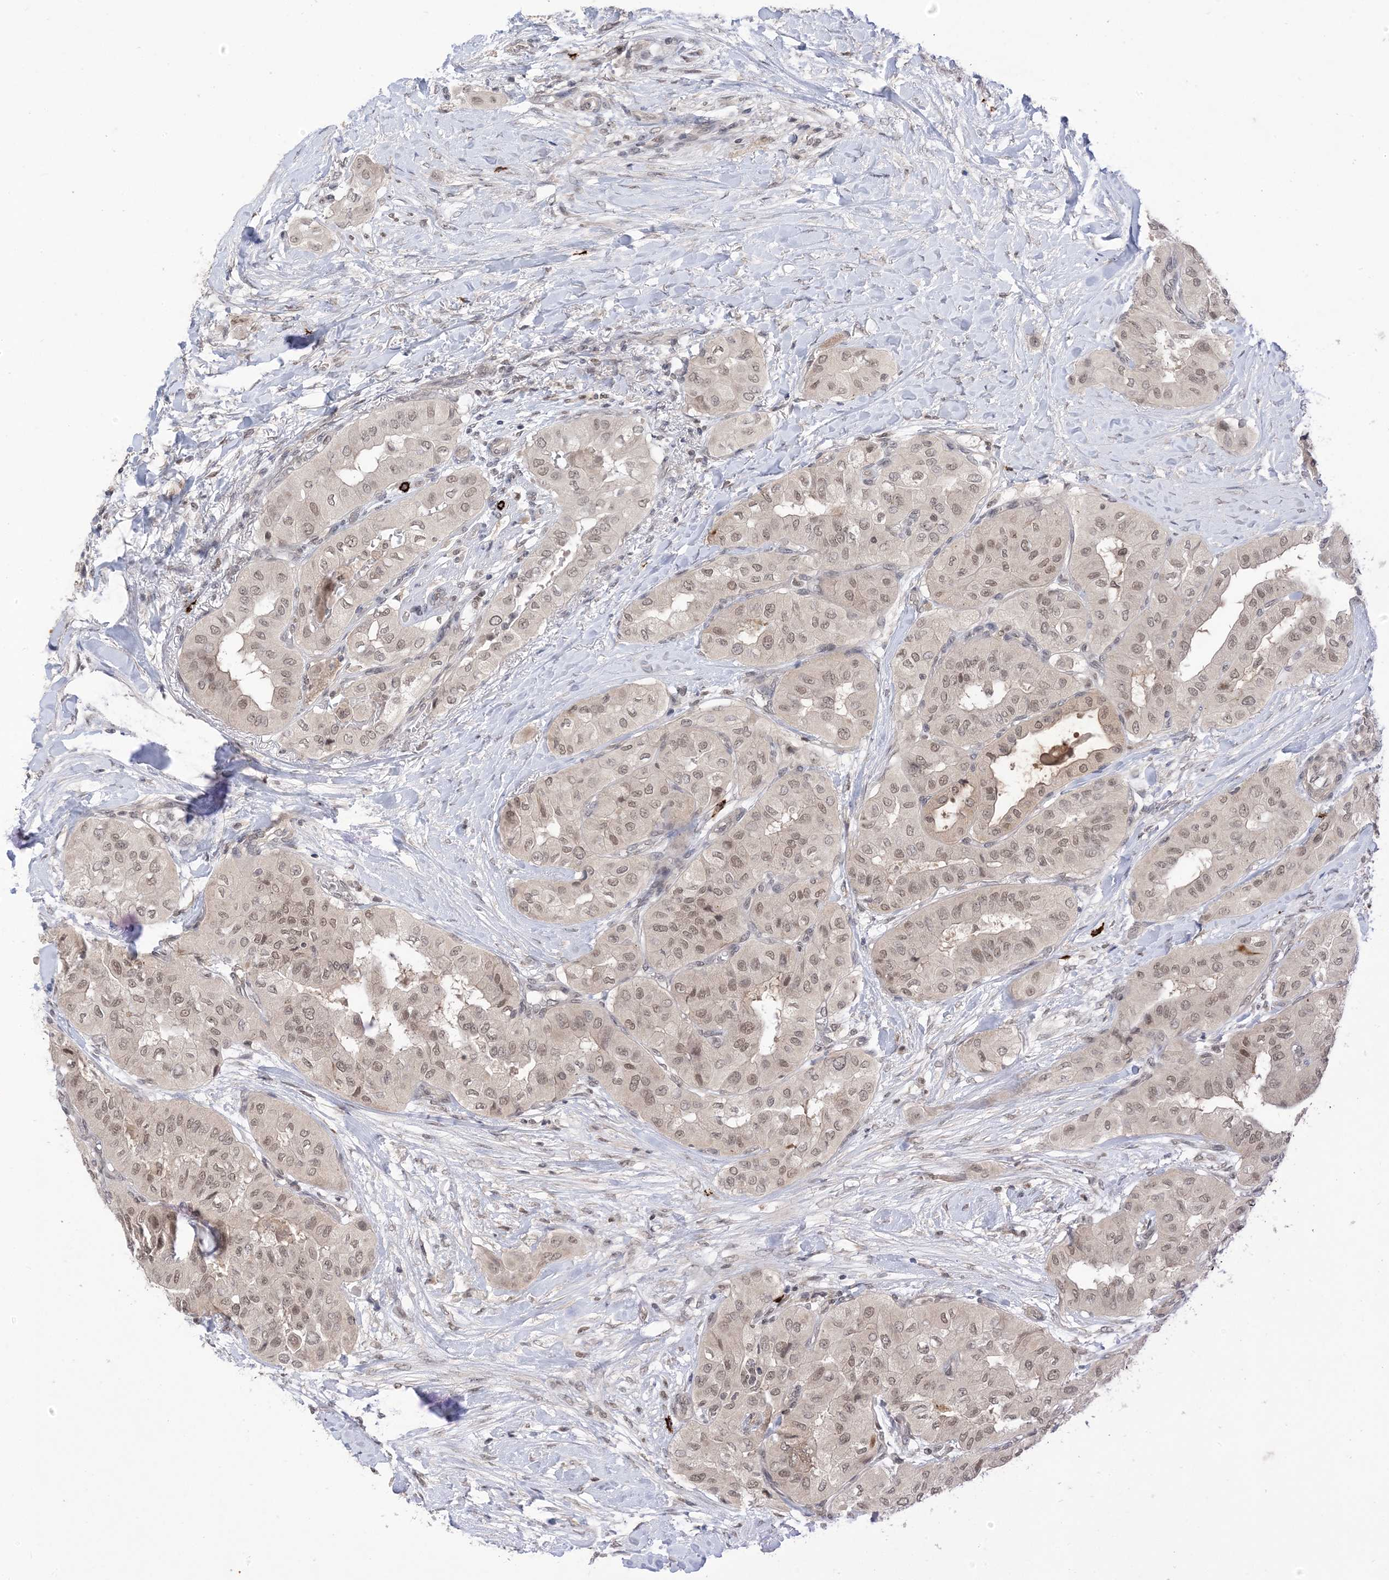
{"staining": {"intensity": "weak", "quantity": ">75%", "location": "nuclear"}, "tissue": "thyroid cancer", "cell_type": "Tumor cells", "image_type": "cancer", "snomed": [{"axis": "morphology", "description": "Papillary adenocarcinoma, NOS"}, {"axis": "topography", "description": "Thyroid gland"}], "caption": "Immunohistochemistry (IHC) (DAB (3,3'-diaminobenzidine)) staining of thyroid cancer (papillary adenocarcinoma) exhibits weak nuclear protein positivity in approximately >75% of tumor cells. The staining was performed using DAB (3,3'-diaminobenzidine) to visualize the protein expression in brown, while the nuclei were stained in blue with hematoxylin (Magnification: 20x).", "gene": "RANBP9", "patient": {"sex": "female", "age": 59}}